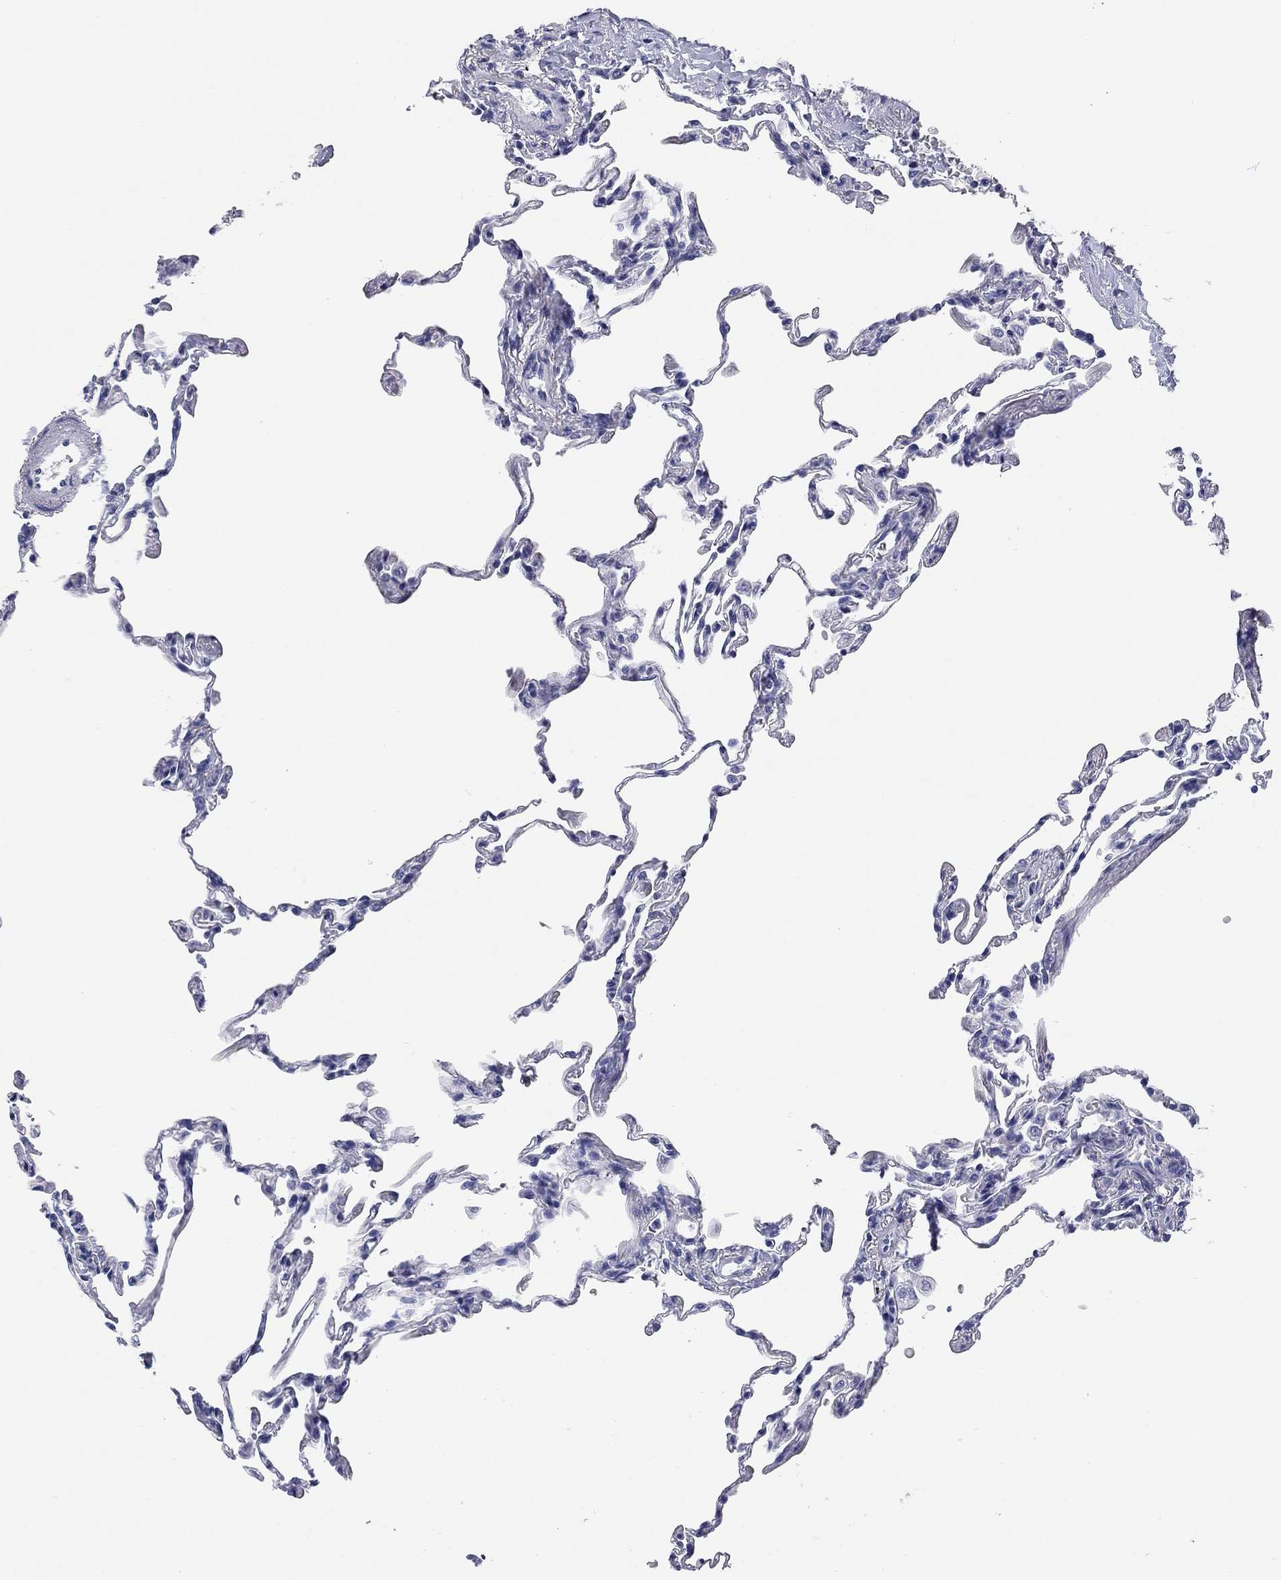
{"staining": {"intensity": "negative", "quantity": "none", "location": "none"}, "tissue": "lung", "cell_type": "Alveolar cells", "image_type": "normal", "snomed": [{"axis": "morphology", "description": "Normal tissue, NOS"}, {"axis": "topography", "description": "Lung"}], "caption": "Photomicrograph shows no protein staining in alveolar cells of unremarkable lung.", "gene": "ENSG00000269035", "patient": {"sex": "female", "age": 57}}